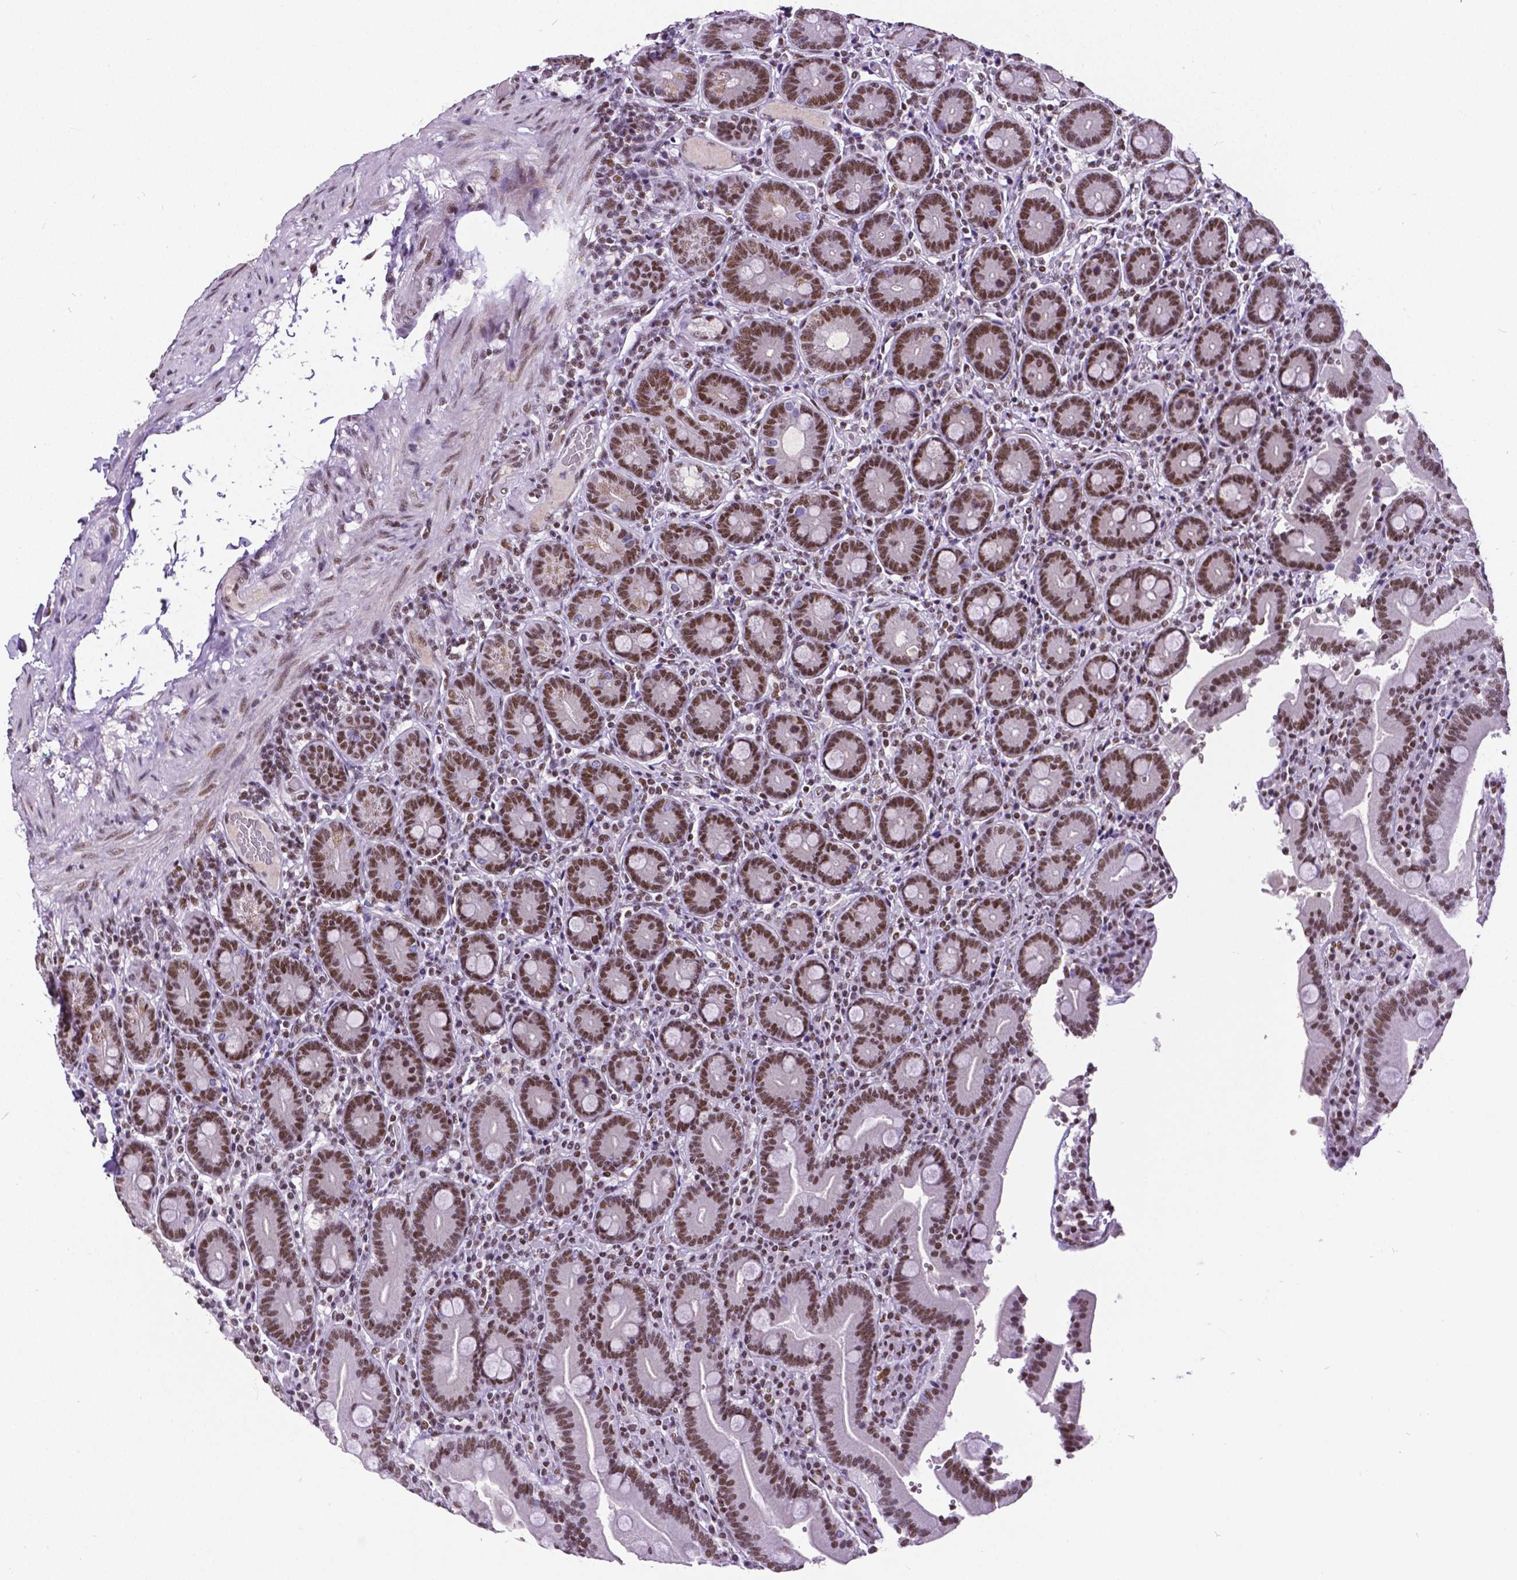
{"staining": {"intensity": "moderate", "quantity": ">75%", "location": "nuclear"}, "tissue": "duodenum", "cell_type": "Glandular cells", "image_type": "normal", "snomed": [{"axis": "morphology", "description": "Normal tissue, NOS"}, {"axis": "topography", "description": "Duodenum"}], "caption": "Moderate nuclear positivity for a protein is seen in about >75% of glandular cells of benign duodenum using IHC.", "gene": "REST", "patient": {"sex": "female", "age": 62}}